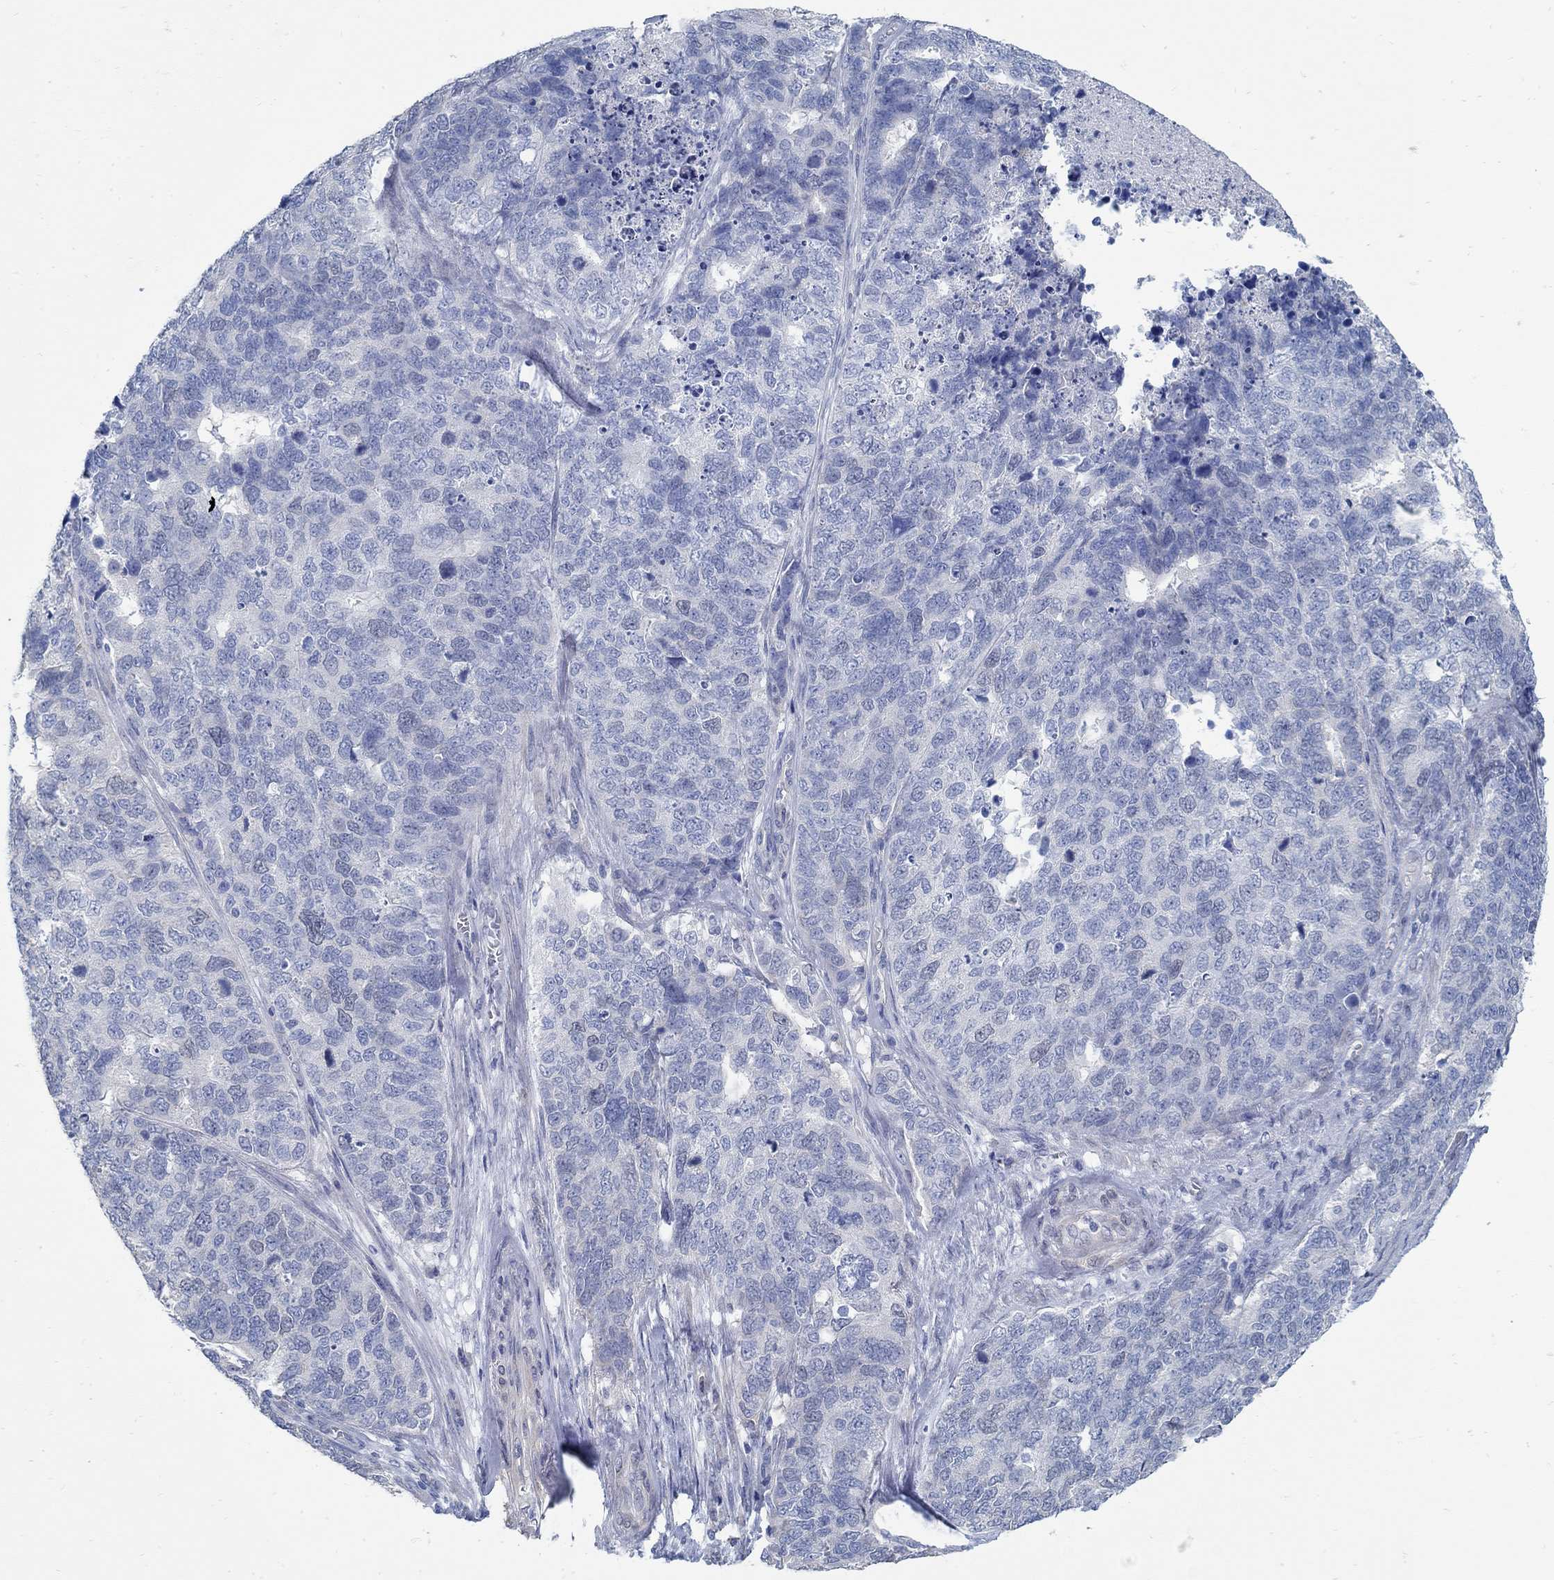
{"staining": {"intensity": "negative", "quantity": "none", "location": "none"}, "tissue": "cervical cancer", "cell_type": "Tumor cells", "image_type": "cancer", "snomed": [{"axis": "morphology", "description": "Squamous cell carcinoma, NOS"}, {"axis": "topography", "description": "Cervix"}], "caption": "Cervical cancer (squamous cell carcinoma) was stained to show a protein in brown. There is no significant expression in tumor cells.", "gene": "C15orf39", "patient": {"sex": "female", "age": 63}}